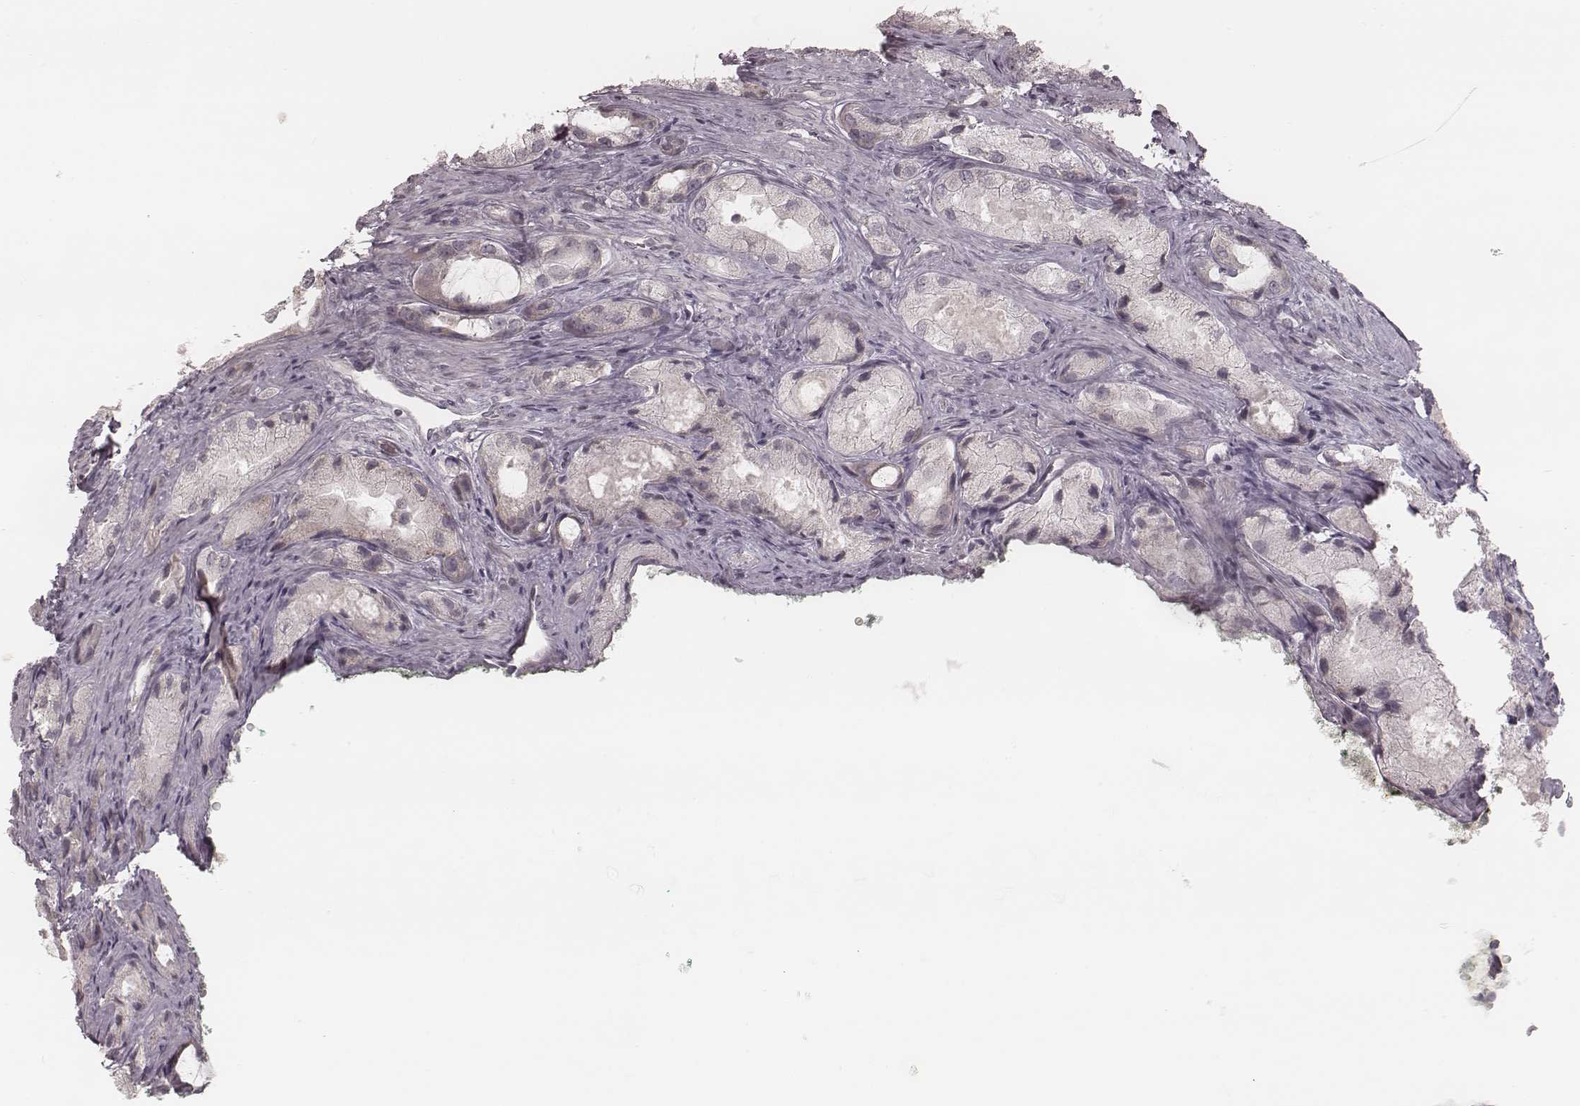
{"staining": {"intensity": "negative", "quantity": "none", "location": "none"}, "tissue": "prostate cancer", "cell_type": "Tumor cells", "image_type": "cancer", "snomed": [{"axis": "morphology", "description": "Adenocarcinoma, Low grade"}, {"axis": "topography", "description": "Prostate"}], "caption": "Tumor cells show no significant protein expression in prostate cancer. Brightfield microscopy of immunohistochemistry stained with DAB (brown) and hematoxylin (blue), captured at high magnification.", "gene": "ACACB", "patient": {"sex": "male", "age": 68}}